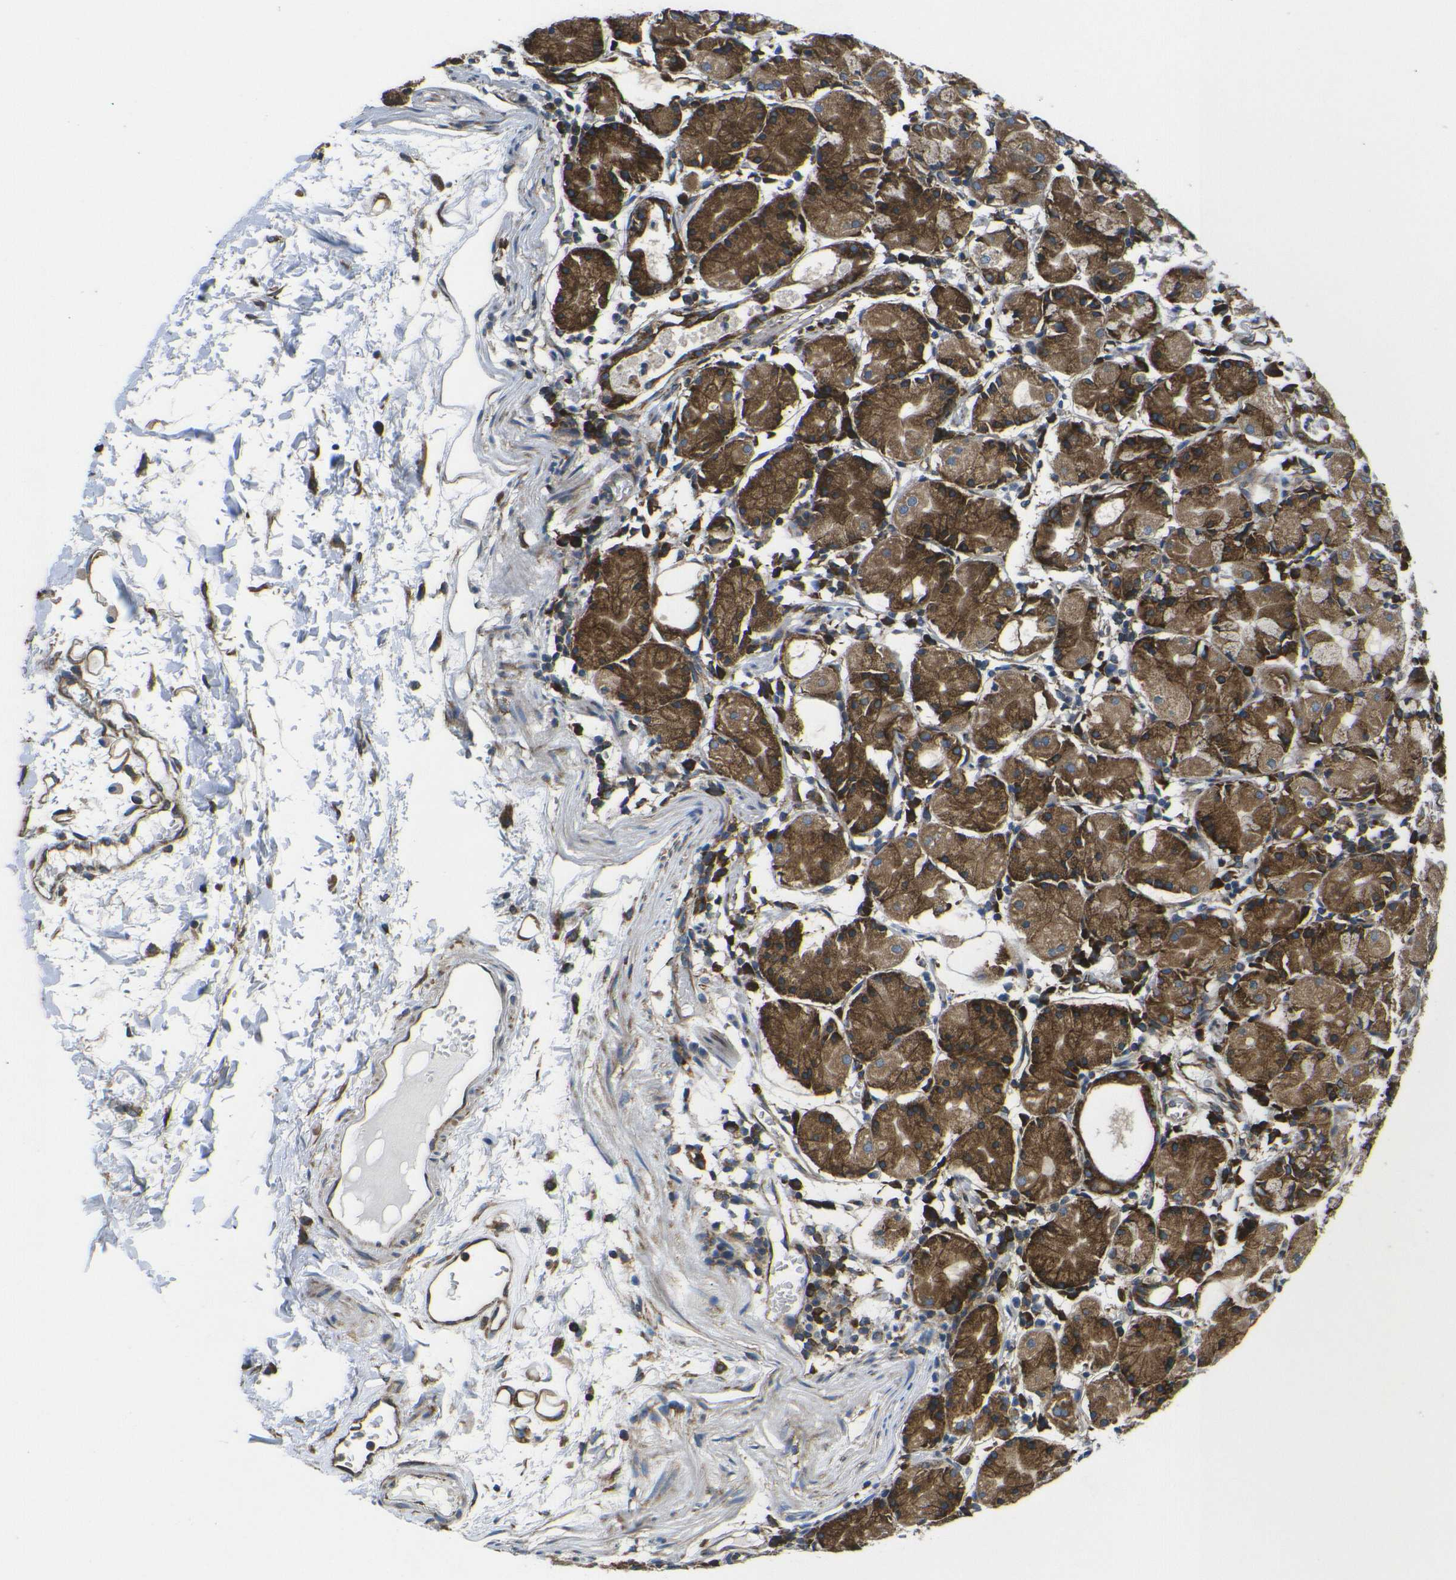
{"staining": {"intensity": "strong", "quantity": ">75%", "location": "cytoplasmic/membranous"}, "tissue": "stomach", "cell_type": "Glandular cells", "image_type": "normal", "snomed": [{"axis": "morphology", "description": "Normal tissue, NOS"}, {"axis": "topography", "description": "Stomach"}, {"axis": "topography", "description": "Stomach, lower"}], "caption": "DAB (3,3'-diaminobenzidine) immunohistochemical staining of benign human stomach demonstrates strong cytoplasmic/membranous protein expression in about >75% of glandular cells. (Stains: DAB in brown, nuclei in blue, Microscopy: brightfield microscopy at high magnification).", "gene": "RPSA", "patient": {"sex": "female", "age": 75}}